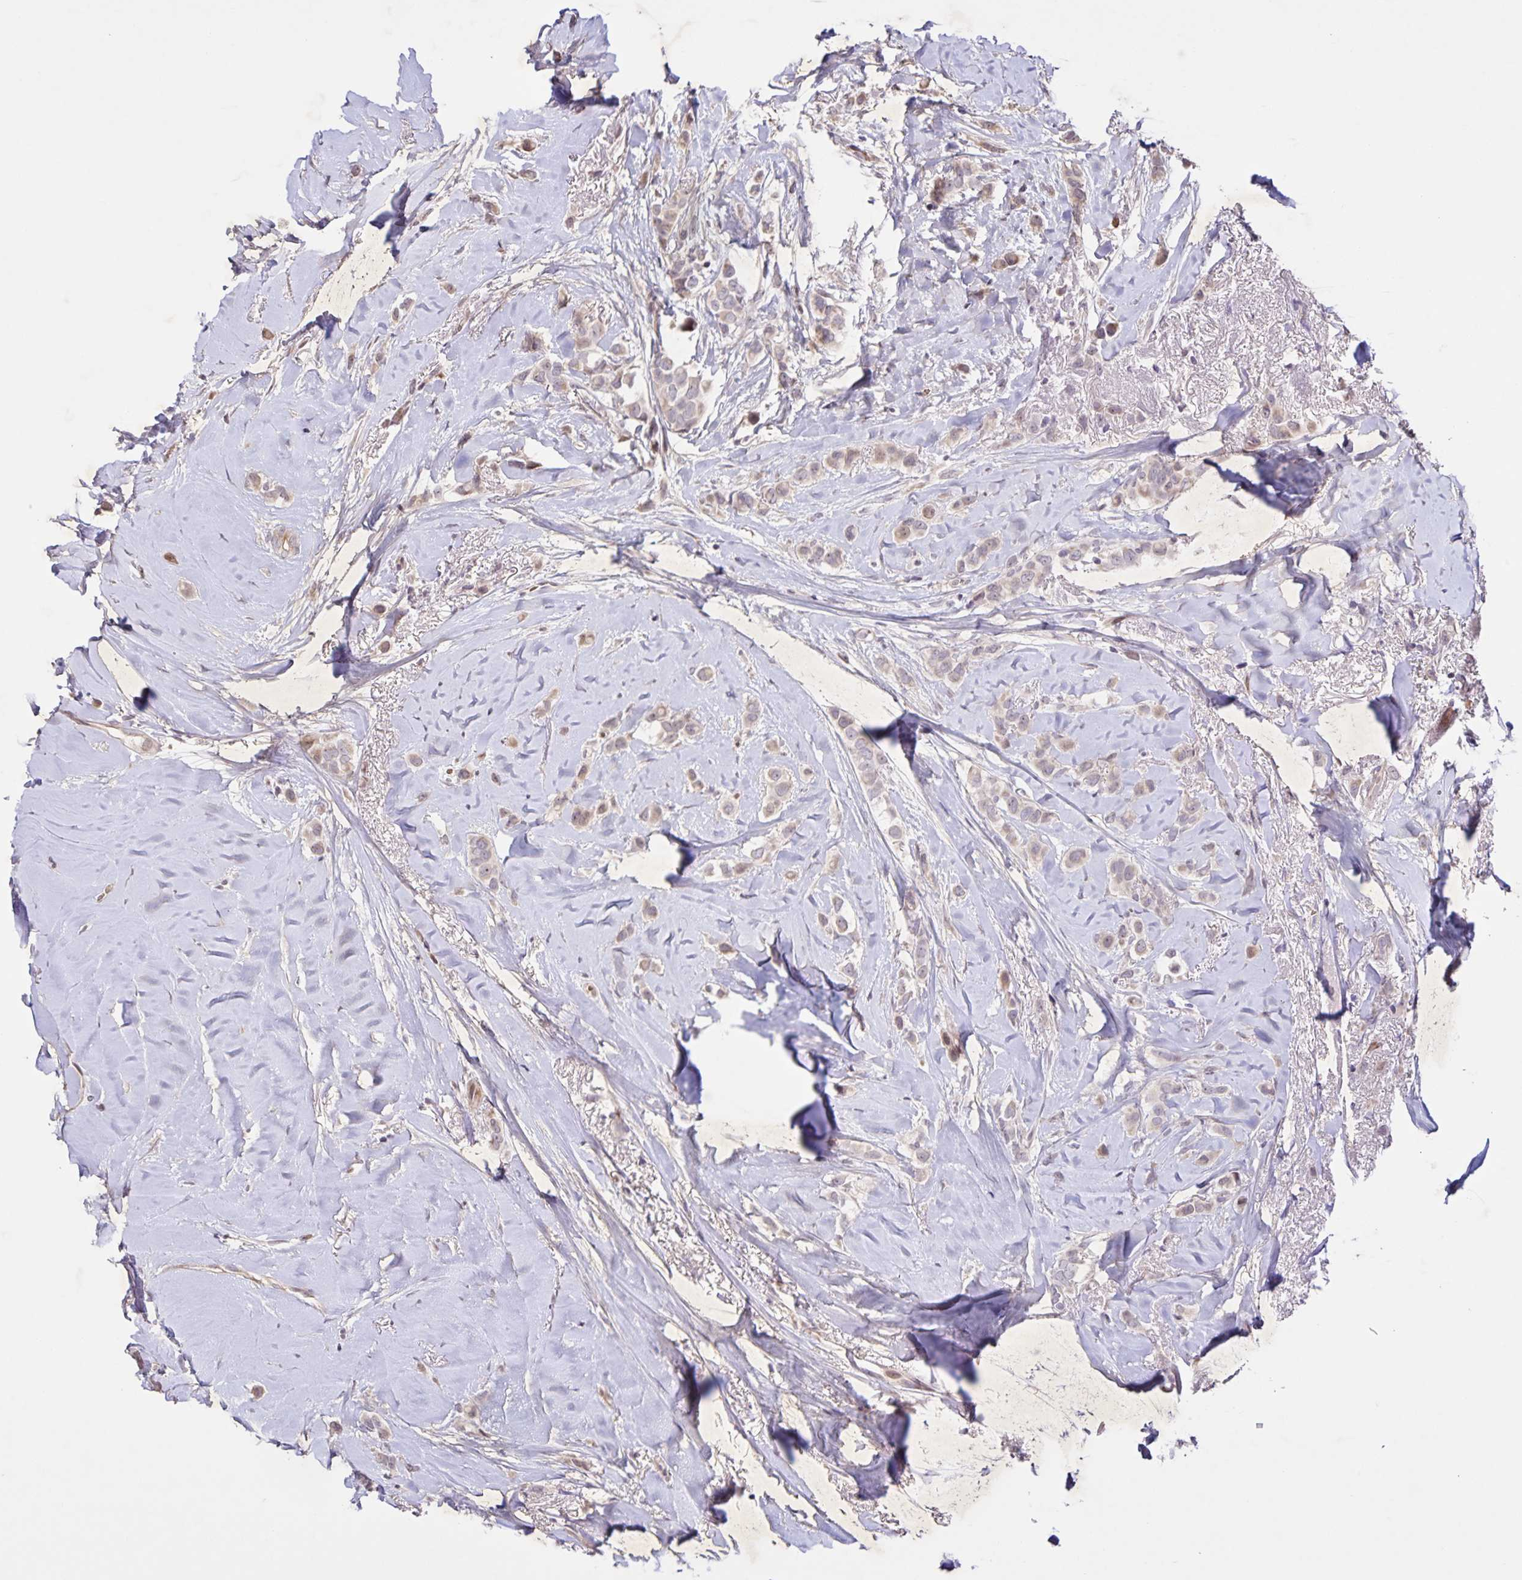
{"staining": {"intensity": "weak", "quantity": ">75%", "location": "cytoplasmic/membranous"}, "tissue": "breast cancer", "cell_type": "Tumor cells", "image_type": "cancer", "snomed": [{"axis": "morphology", "description": "Lobular carcinoma"}, {"axis": "topography", "description": "Breast"}], "caption": "DAB (3,3'-diaminobenzidine) immunohistochemical staining of breast lobular carcinoma demonstrates weak cytoplasmic/membranous protein positivity in approximately >75% of tumor cells.", "gene": "GDF2", "patient": {"sex": "female", "age": 66}}